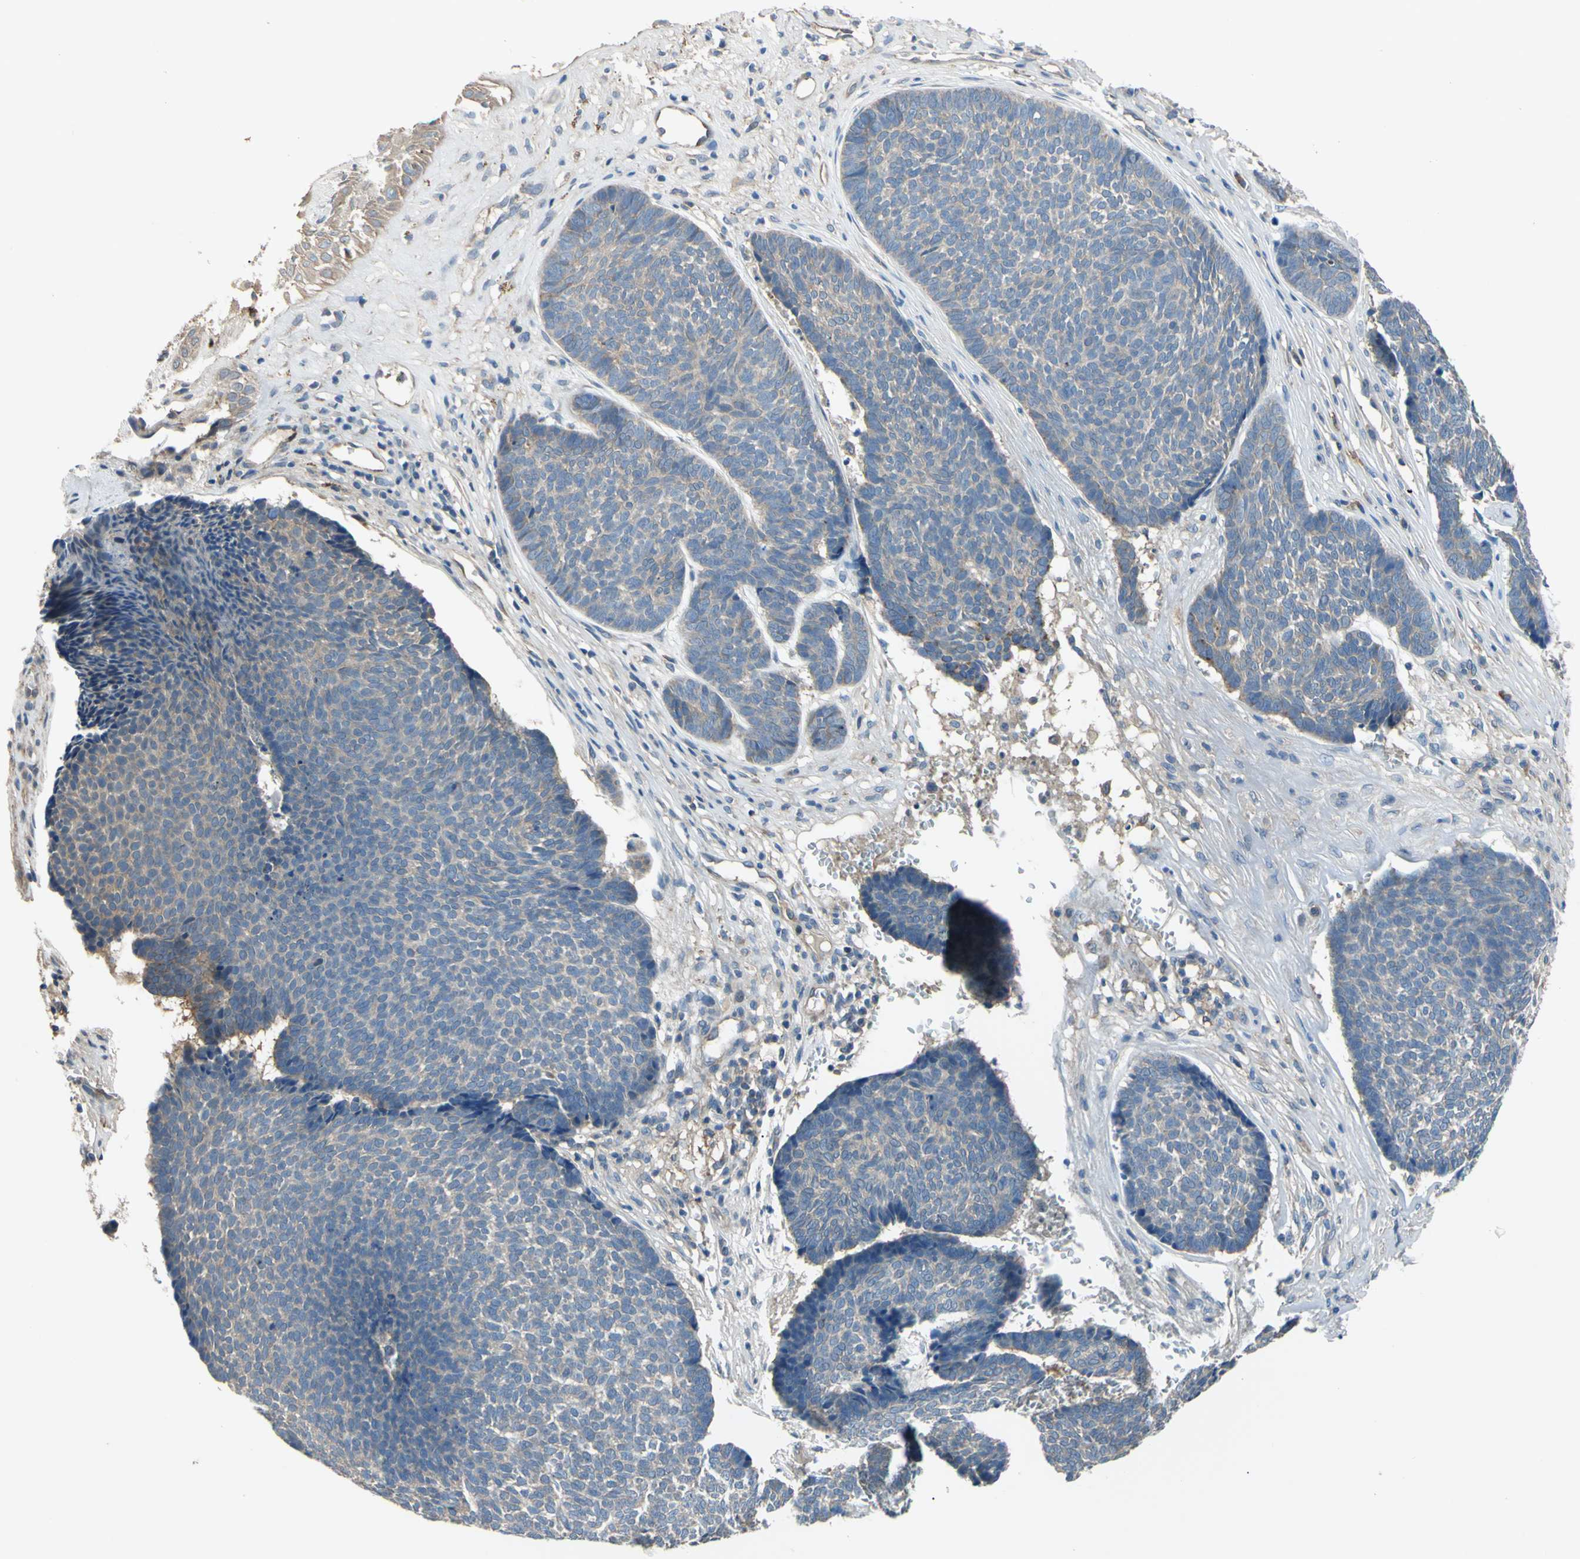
{"staining": {"intensity": "weak", "quantity": "25%-75%", "location": "cytoplasmic/membranous"}, "tissue": "skin cancer", "cell_type": "Tumor cells", "image_type": "cancer", "snomed": [{"axis": "morphology", "description": "Basal cell carcinoma"}, {"axis": "topography", "description": "Skin"}], "caption": "High-magnification brightfield microscopy of basal cell carcinoma (skin) stained with DAB (brown) and counterstained with hematoxylin (blue). tumor cells exhibit weak cytoplasmic/membranous staining is present in approximately25%-75% of cells.", "gene": "HILPDA", "patient": {"sex": "male", "age": 84}}